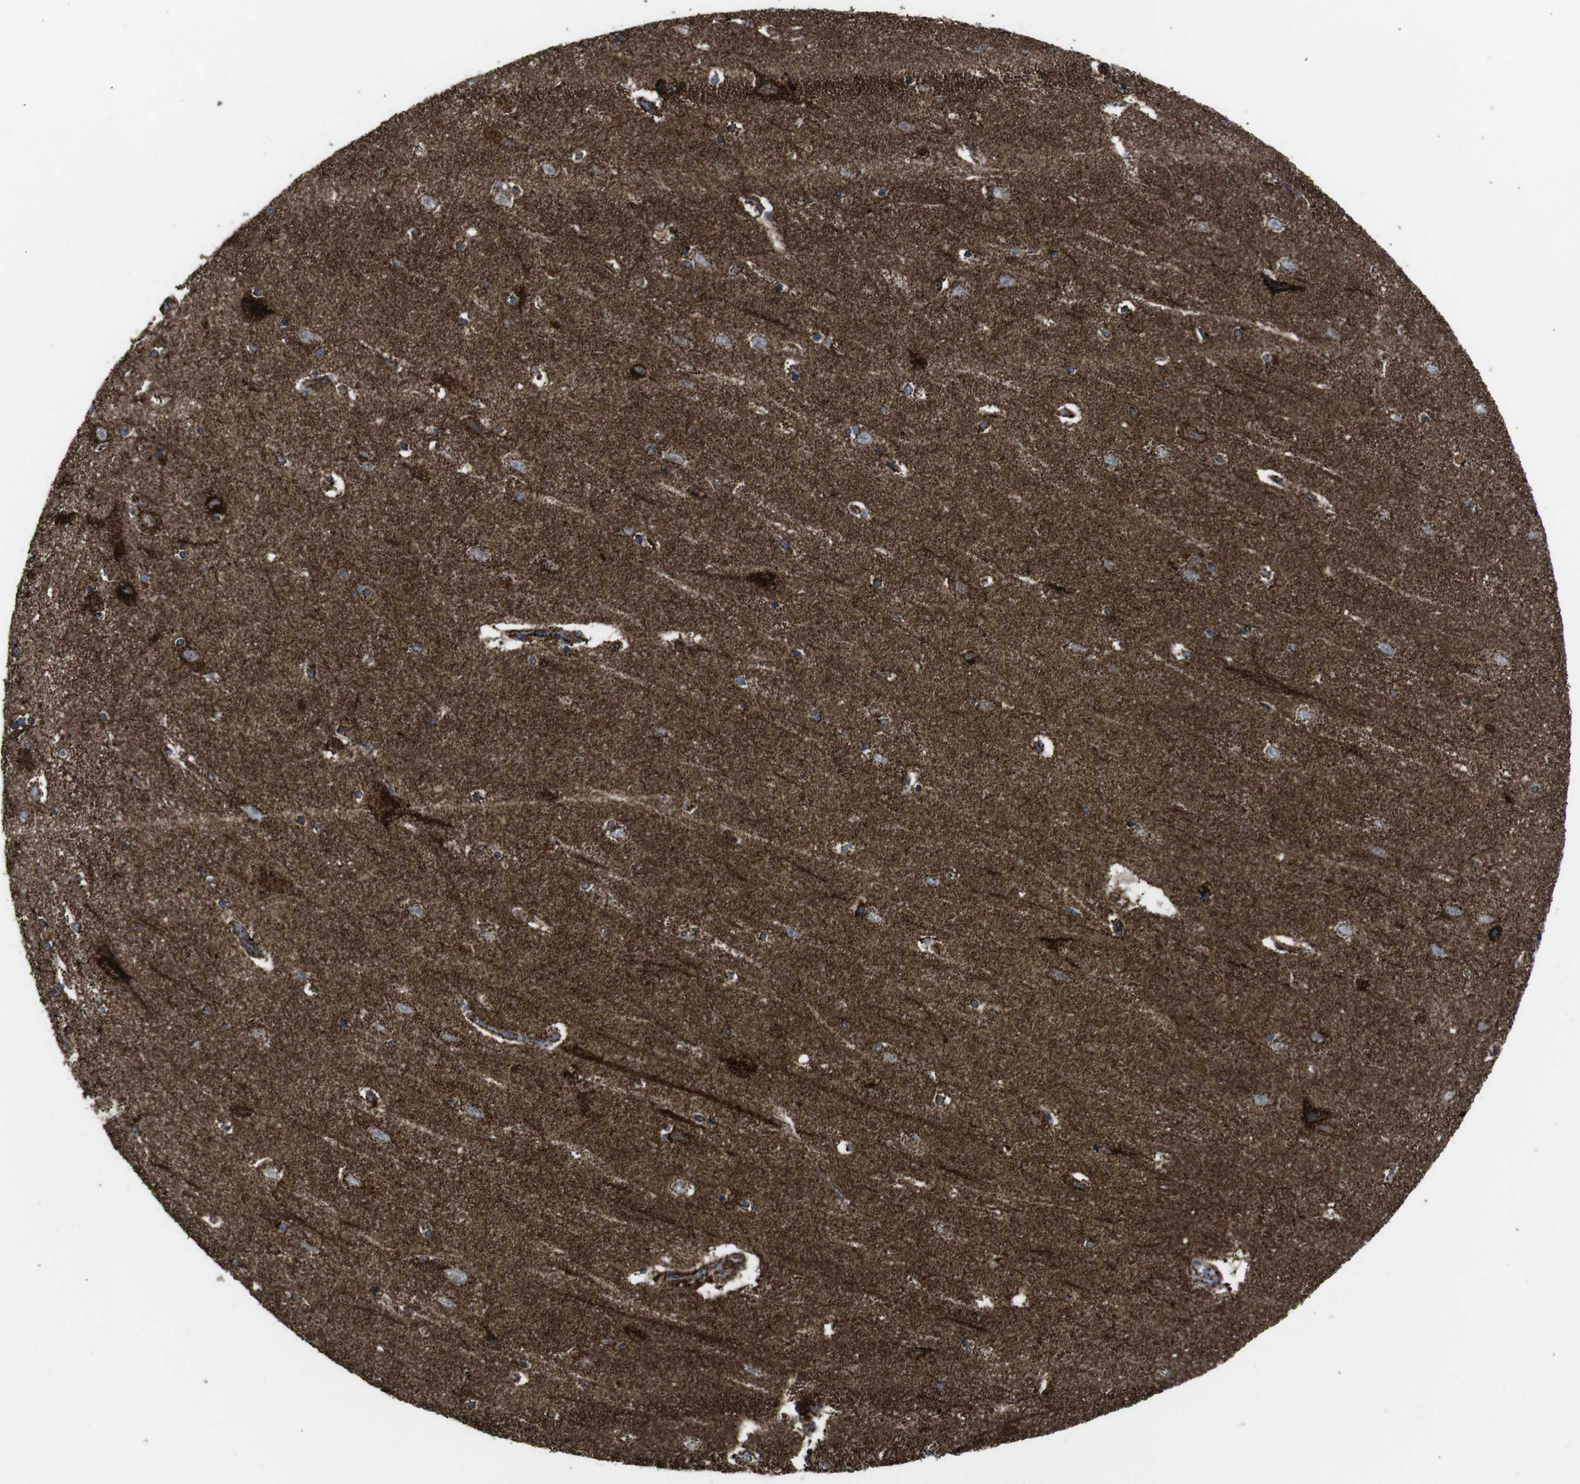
{"staining": {"intensity": "strong", "quantity": "25%-75%", "location": "cytoplasmic/membranous"}, "tissue": "hippocampus", "cell_type": "Glial cells", "image_type": "normal", "snomed": [{"axis": "morphology", "description": "Normal tissue, NOS"}, {"axis": "topography", "description": "Hippocampus"}], "caption": "A high-resolution photomicrograph shows IHC staining of unremarkable hippocampus, which demonstrates strong cytoplasmic/membranous expression in about 25%-75% of glial cells. (Stains: DAB (3,3'-diaminobenzidine) in brown, nuclei in blue, Microscopy: brightfield microscopy at high magnification).", "gene": "ATP5F1A", "patient": {"sex": "female", "age": 54}}